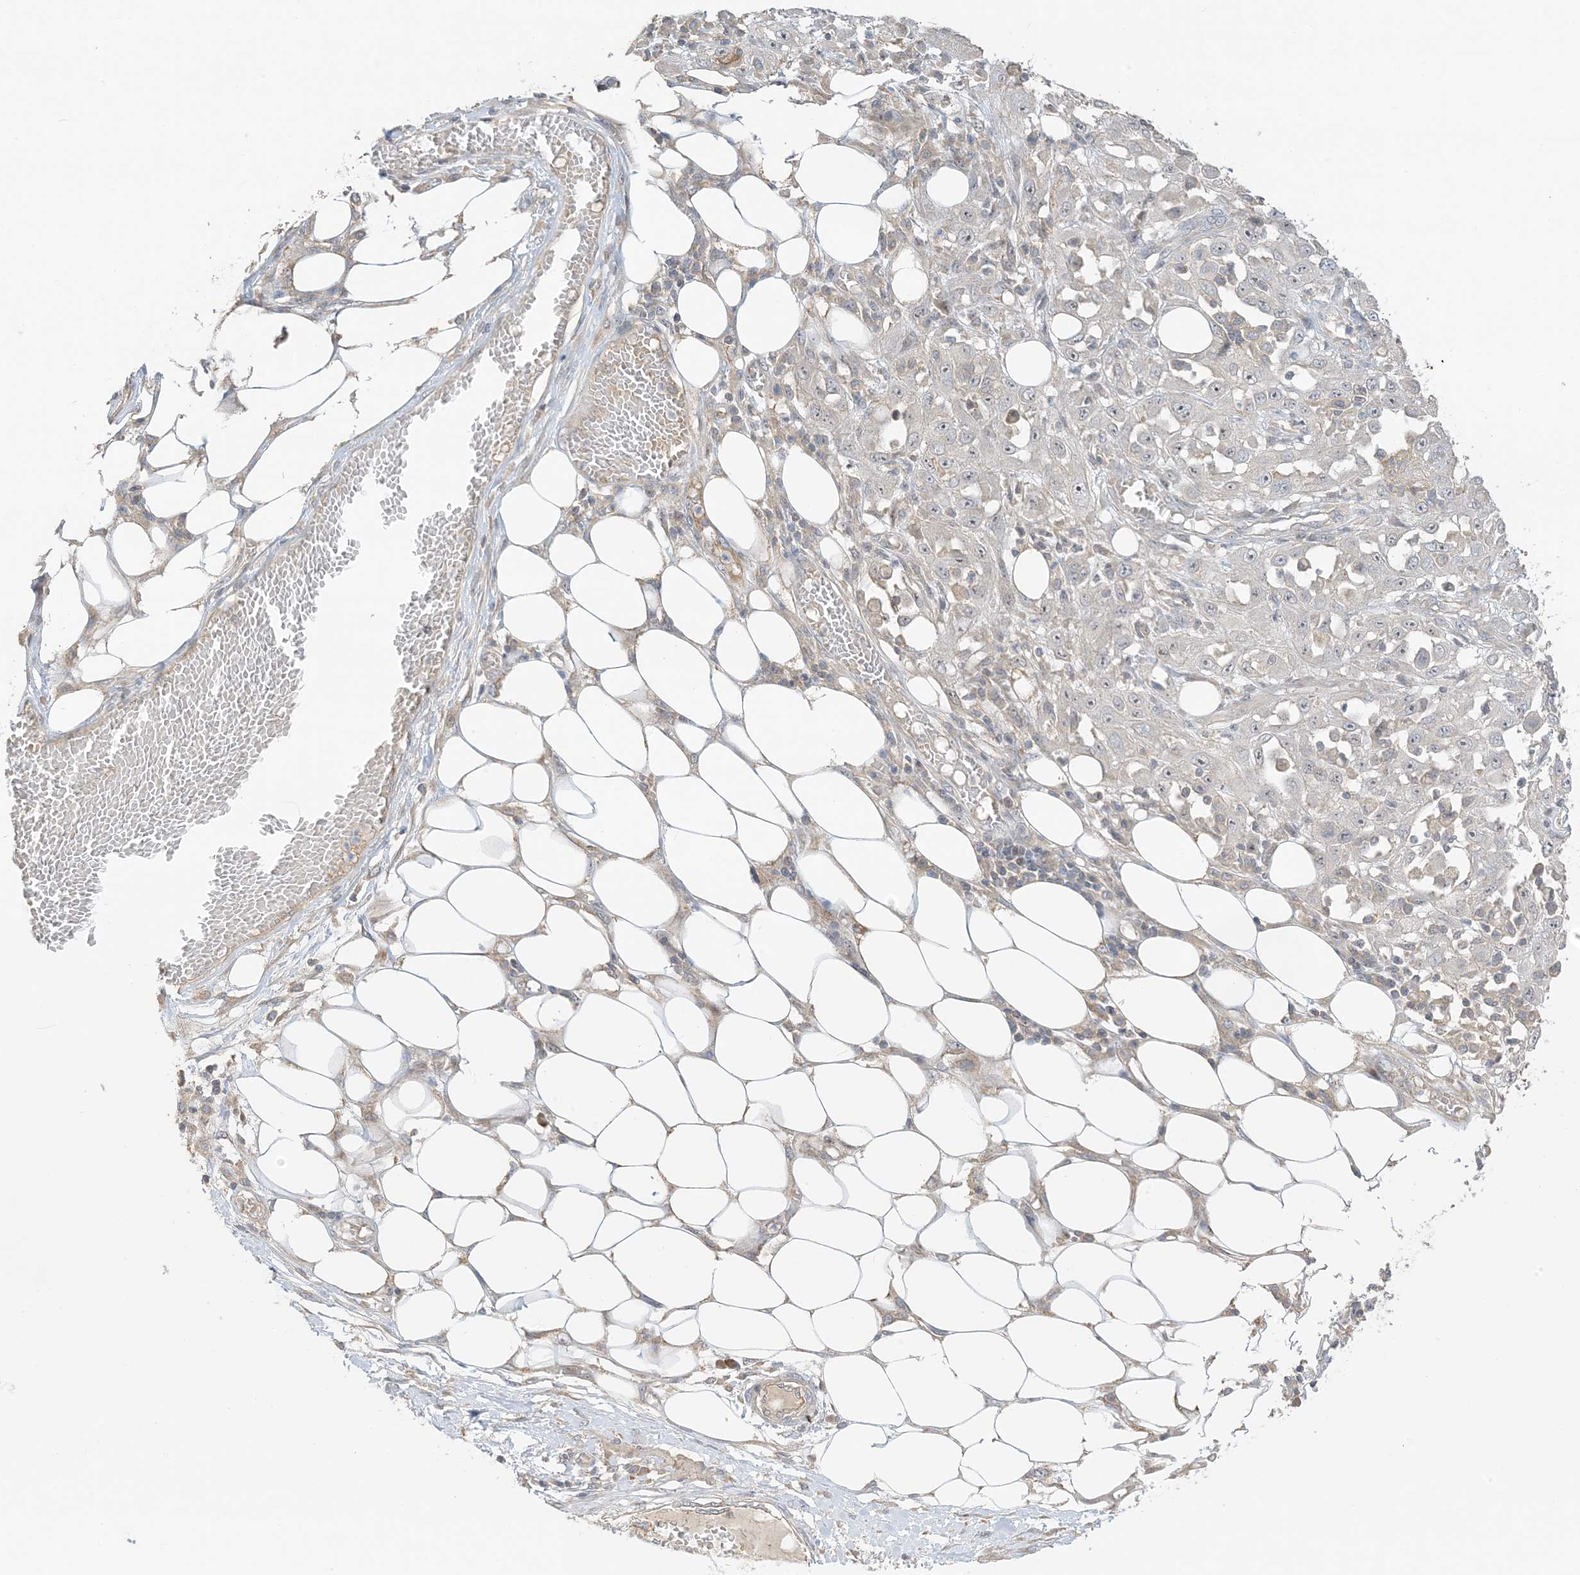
{"staining": {"intensity": "negative", "quantity": "none", "location": "none"}, "tissue": "skin cancer", "cell_type": "Tumor cells", "image_type": "cancer", "snomed": [{"axis": "morphology", "description": "Squamous cell carcinoma, NOS"}, {"axis": "morphology", "description": "Squamous cell carcinoma, metastatic, NOS"}, {"axis": "topography", "description": "Skin"}, {"axis": "topography", "description": "Lymph node"}], "caption": "High magnification brightfield microscopy of skin squamous cell carcinoma stained with DAB (3,3'-diaminobenzidine) (brown) and counterstained with hematoxylin (blue): tumor cells show no significant expression.", "gene": "ETAA1", "patient": {"sex": "male", "age": 75}}